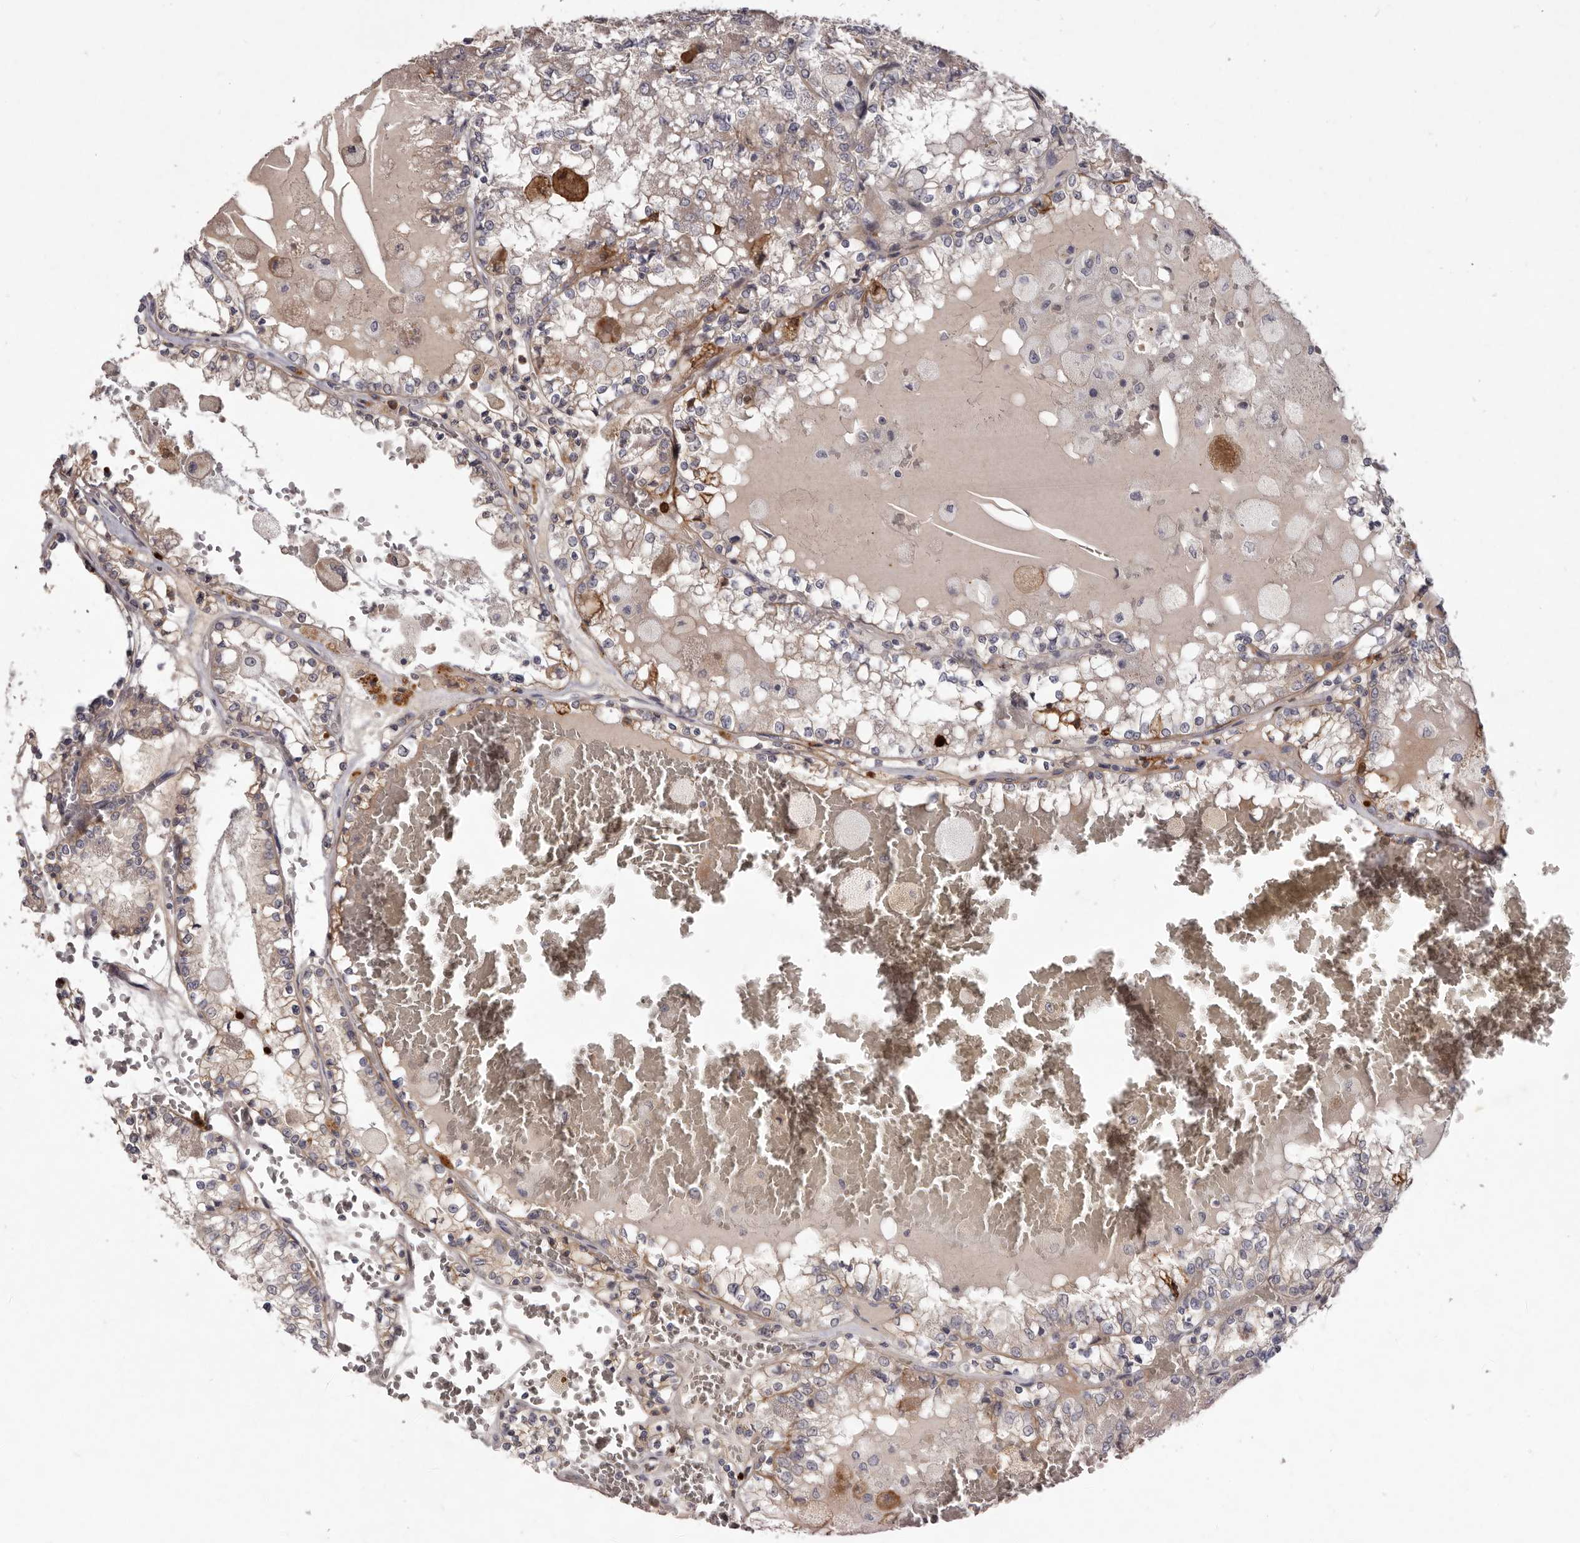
{"staining": {"intensity": "weak", "quantity": ">75%", "location": "cytoplasmic/membranous"}, "tissue": "renal cancer", "cell_type": "Tumor cells", "image_type": "cancer", "snomed": [{"axis": "morphology", "description": "Adenocarcinoma, NOS"}, {"axis": "topography", "description": "Kidney"}], "caption": "Brown immunohistochemical staining in renal cancer (adenocarcinoma) reveals weak cytoplasmic/membranous staining in about >75% of tumor cells. The staining was performed using DAB (3,3'-diaminobenzidine) to visualize the protein expression in brown, while the nuclei were stained in blue with hematoxylin (Magnification: 20x).", "gene": "GARNL3", "patient": {"sex": "female", "age": 56}}